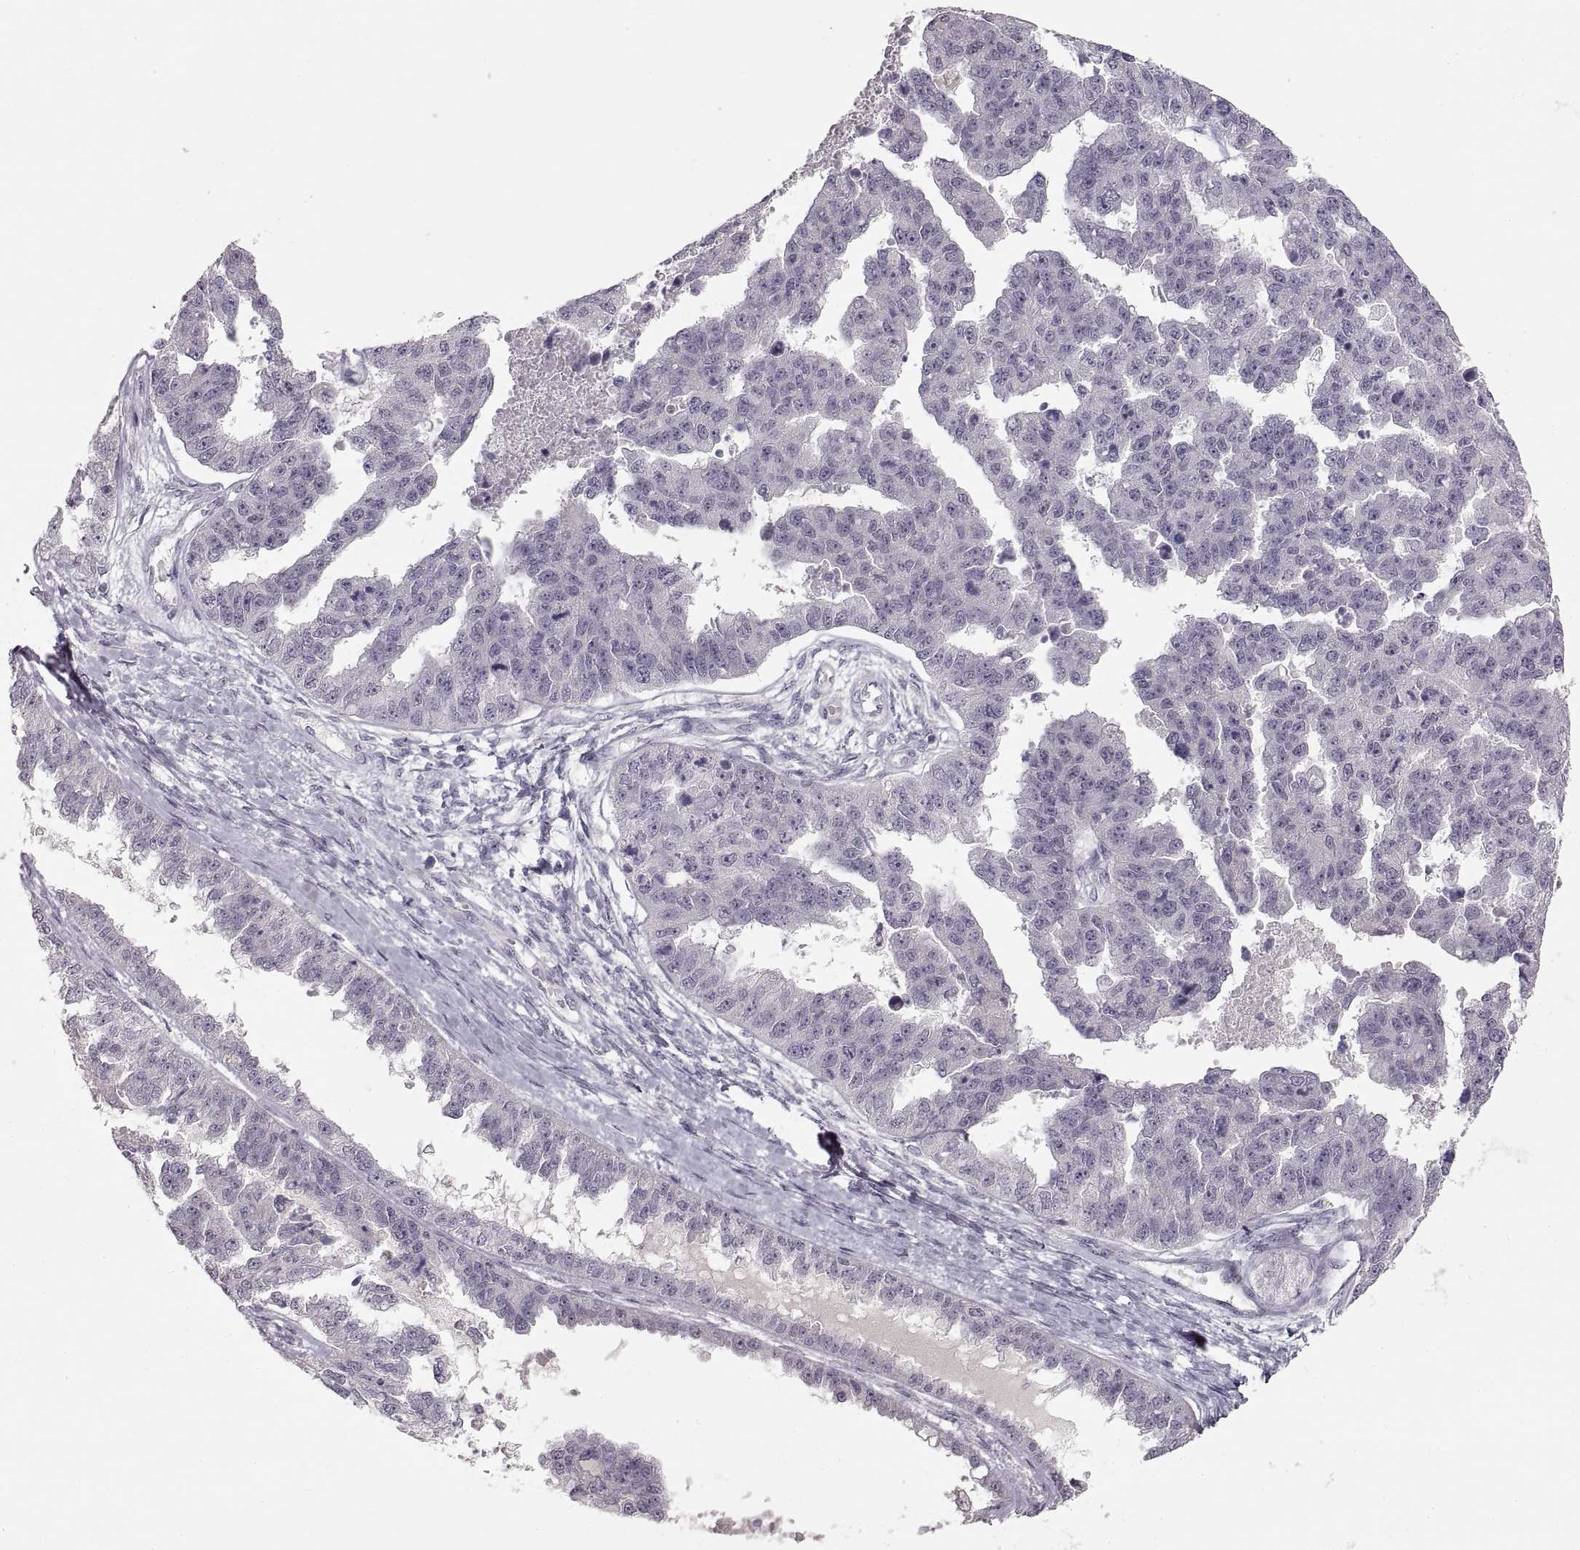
{"staining": {"intensity": "negative", "quantity": "none", "location": "none"}, "tissue": "ovarian cancer", "cell_type": "Tumor cells", "image_type": "cancer", "snomed": [{"axis": "morphology", "description": "Cystadenocarcinoma, serous, NOS"}, {"axis": "topography", "description": "Ovary"}], "caption": "High power microscopy image of an immunohistochemistry (IHC) histopathology image of ovarian cancer (serous cystadenocarcinoma), revealing no significant staining in tumor cells.", "gene": "PCSK2", "patient": {"sex": "female", "age": 58}}